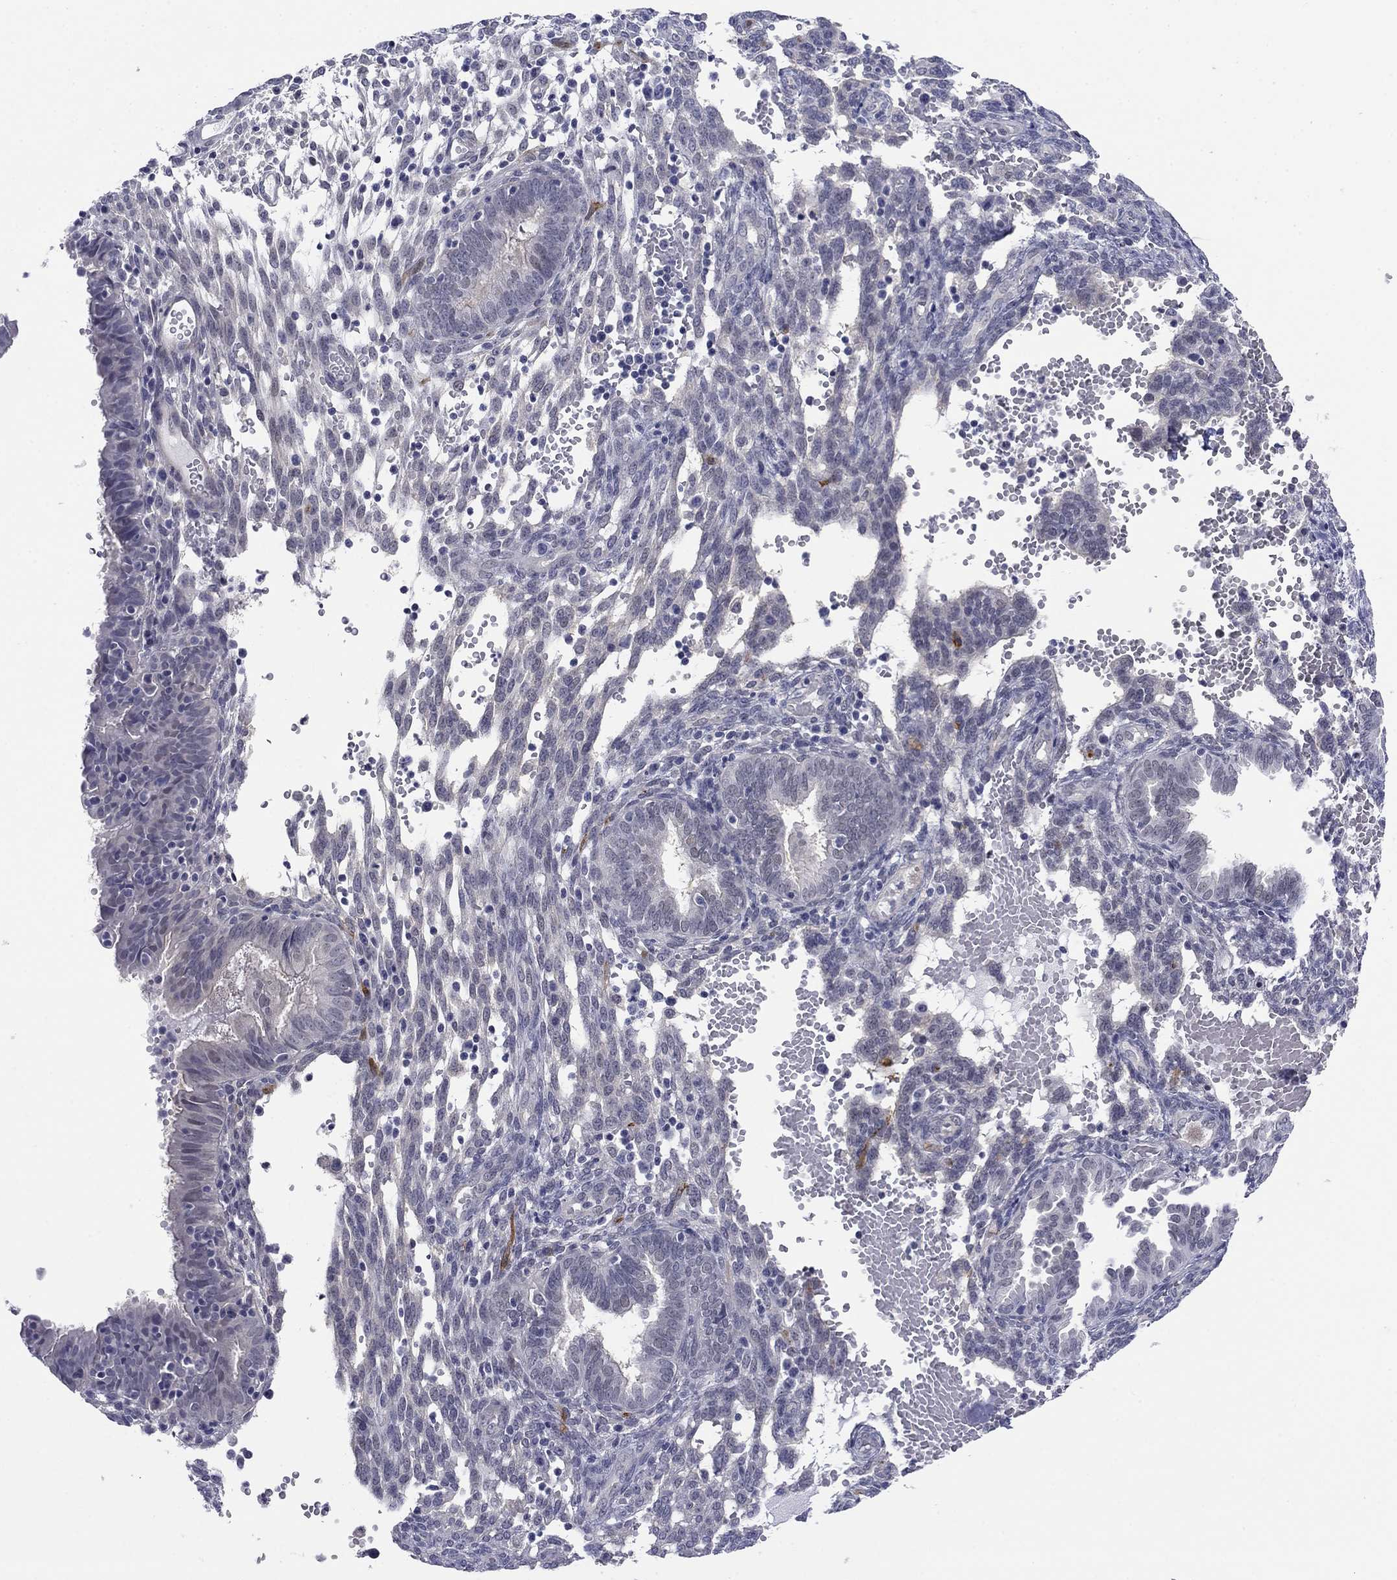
{"staining": {"intensity": "moderate", "quantity": "<25%", "location": "cytoplasmic/membranous"}, "tissue": "endometrium", "cell_type": "Cells in endometrial stroma", "image_type": "normal", "snomed": [{"axis": "morphology", "description": "Normal tissue, NOS"}, {"axis": "topography", "description": "Endometrium"}], "caption": "The histopathology image exhibits staining of normal endometrium, revealing moderate cytoplasmic/membranous protein expression (brown color) within cells in endometrial stroma. (DAB (3,3'-diaminobenzidine) IHC with brightfield microscopy, high magnification).", "gene": "TIGD4", "patient": {"sex": "female", "age": 42}}